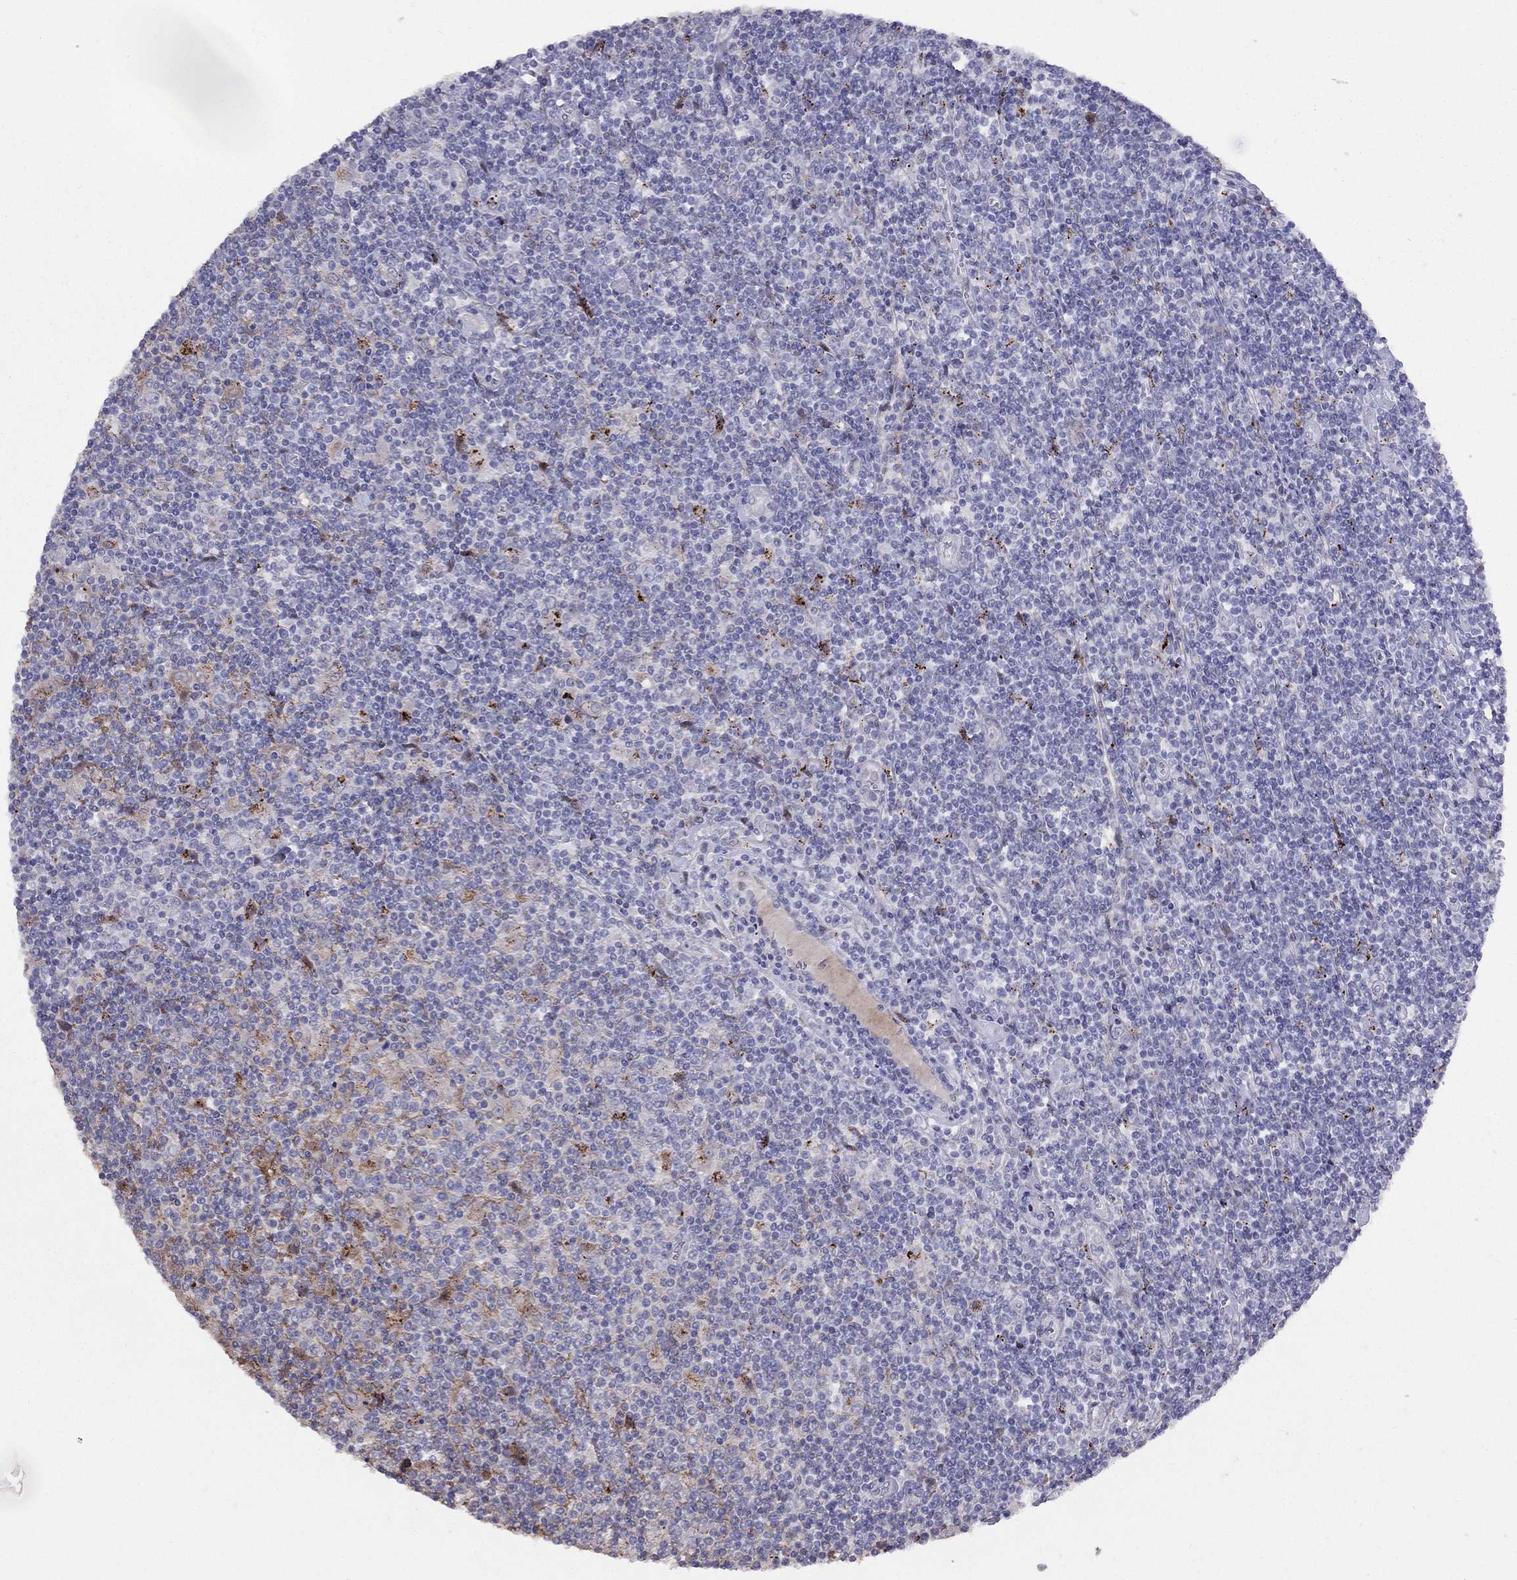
{"staining": {"intensity": "negative", "quantity": "none", "location": "none"}, "tissue": "lymphoma", "cell_type": "Tumor cells", "image_type": "cancer", "snomed": [{"axis": "morphology", "description": "Hodgkin's disease, NOS"}, {"axis": "topography", "description": "Lymph node"}], "caption": "The IHC image has no significant positivity in tumor cells of lymphoma tissue. (Brightfield microscopy of DAB immunohistochemistry at high magnification).", "gene": "MAGEB4", "patient": {"sex": "male", "age": 40}}